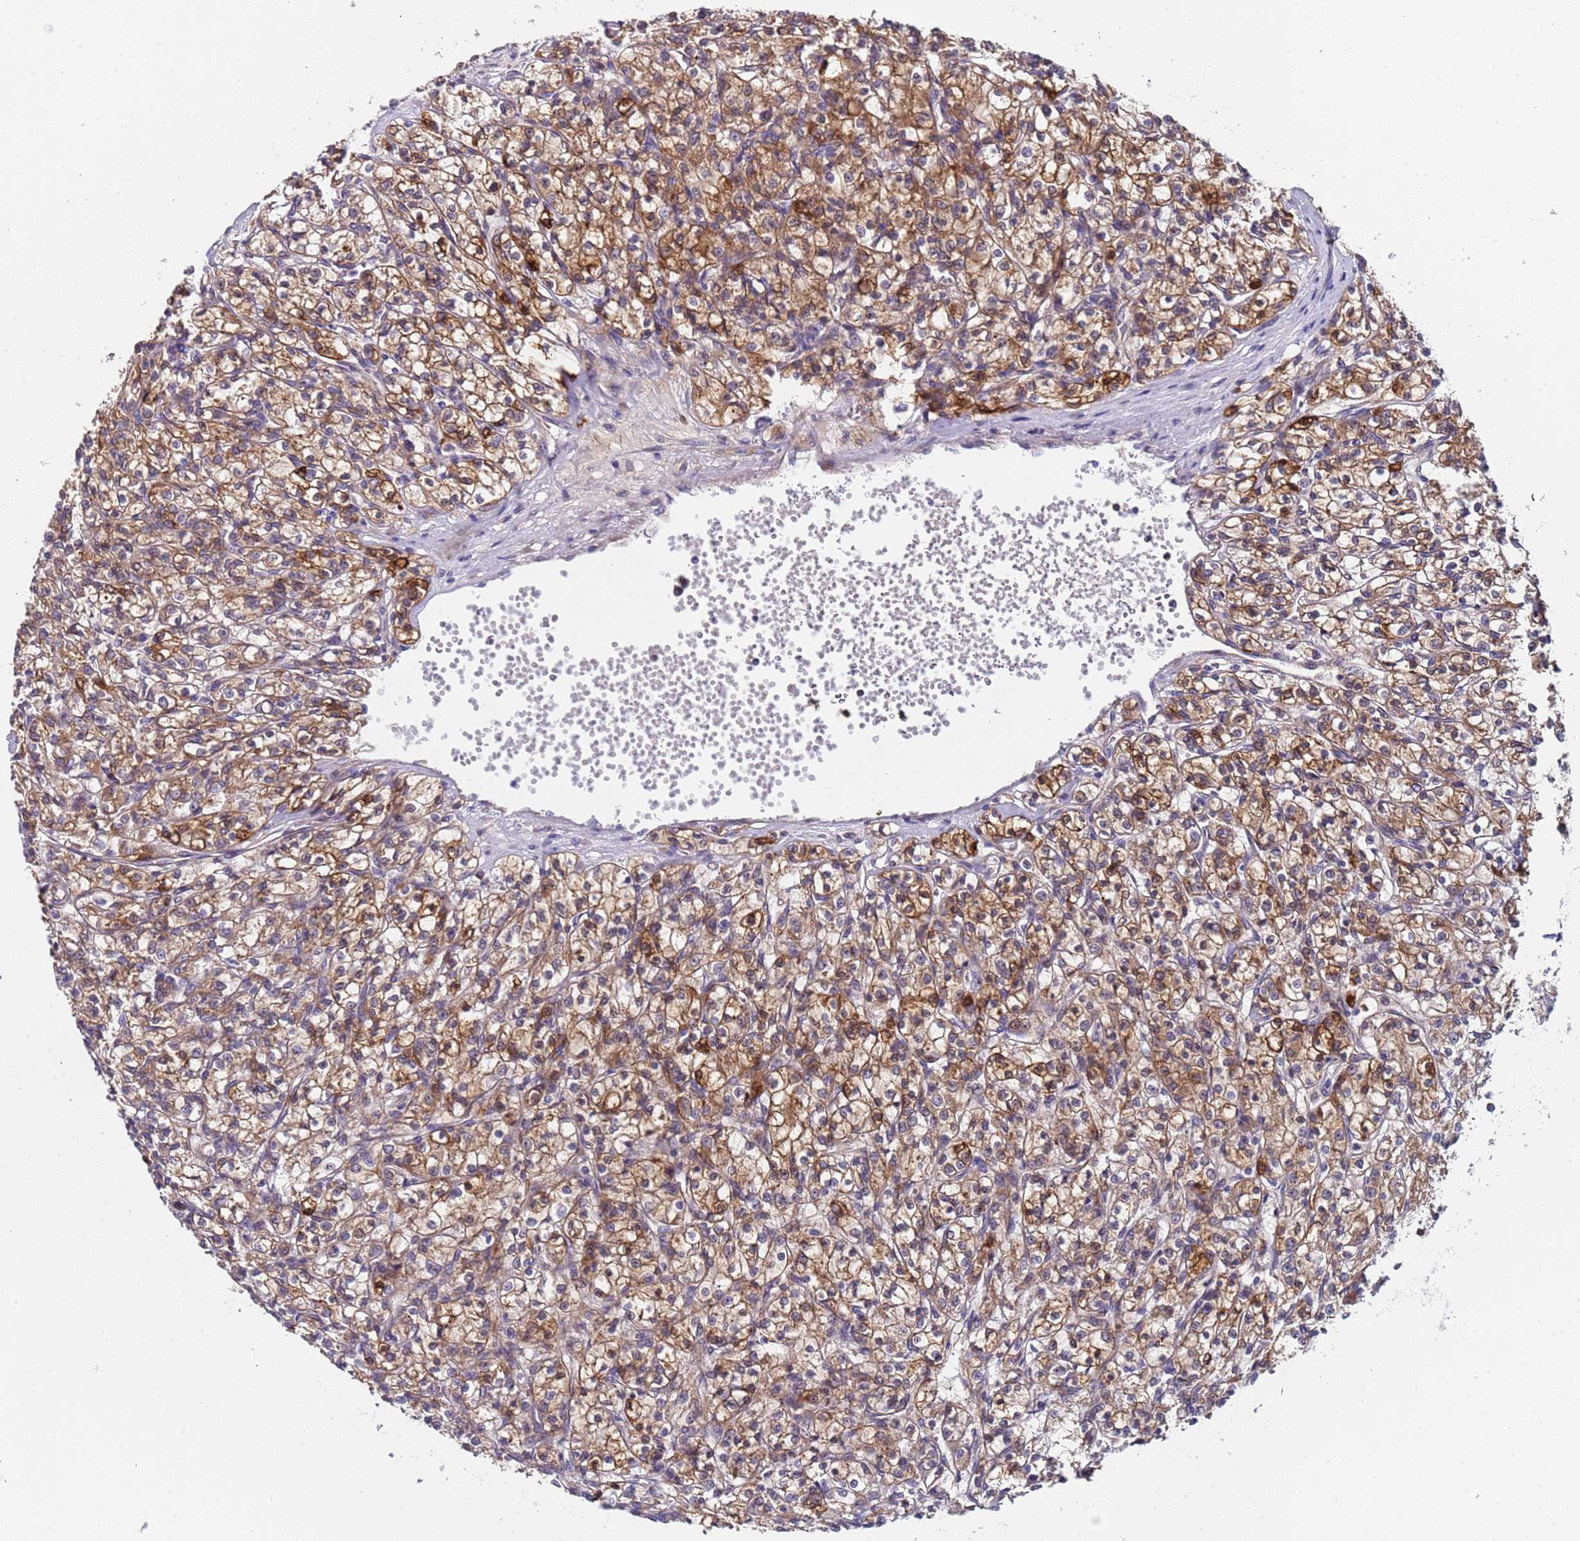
{"staining": {"intensity": "moderate", "quantity": ">75%", "location": "cytoplasmic/membranous"}, "tissue": "renal cancer", "cell_type": "Tumor cells", "image_type": "cancer", "snomed": [{"axis": "morphology", "description": "Adenocarcinoma, NOS"}, {"axis": "topography", "description": "Kidney"}], "caption": "Tumor cells demonstrate medium levels of moderate cytoplasmic/membranous expression in approximately >75% of cells in human renal cancer.", "gene": "PAQR7", "patient": {"sex": "female", "age": 59}}